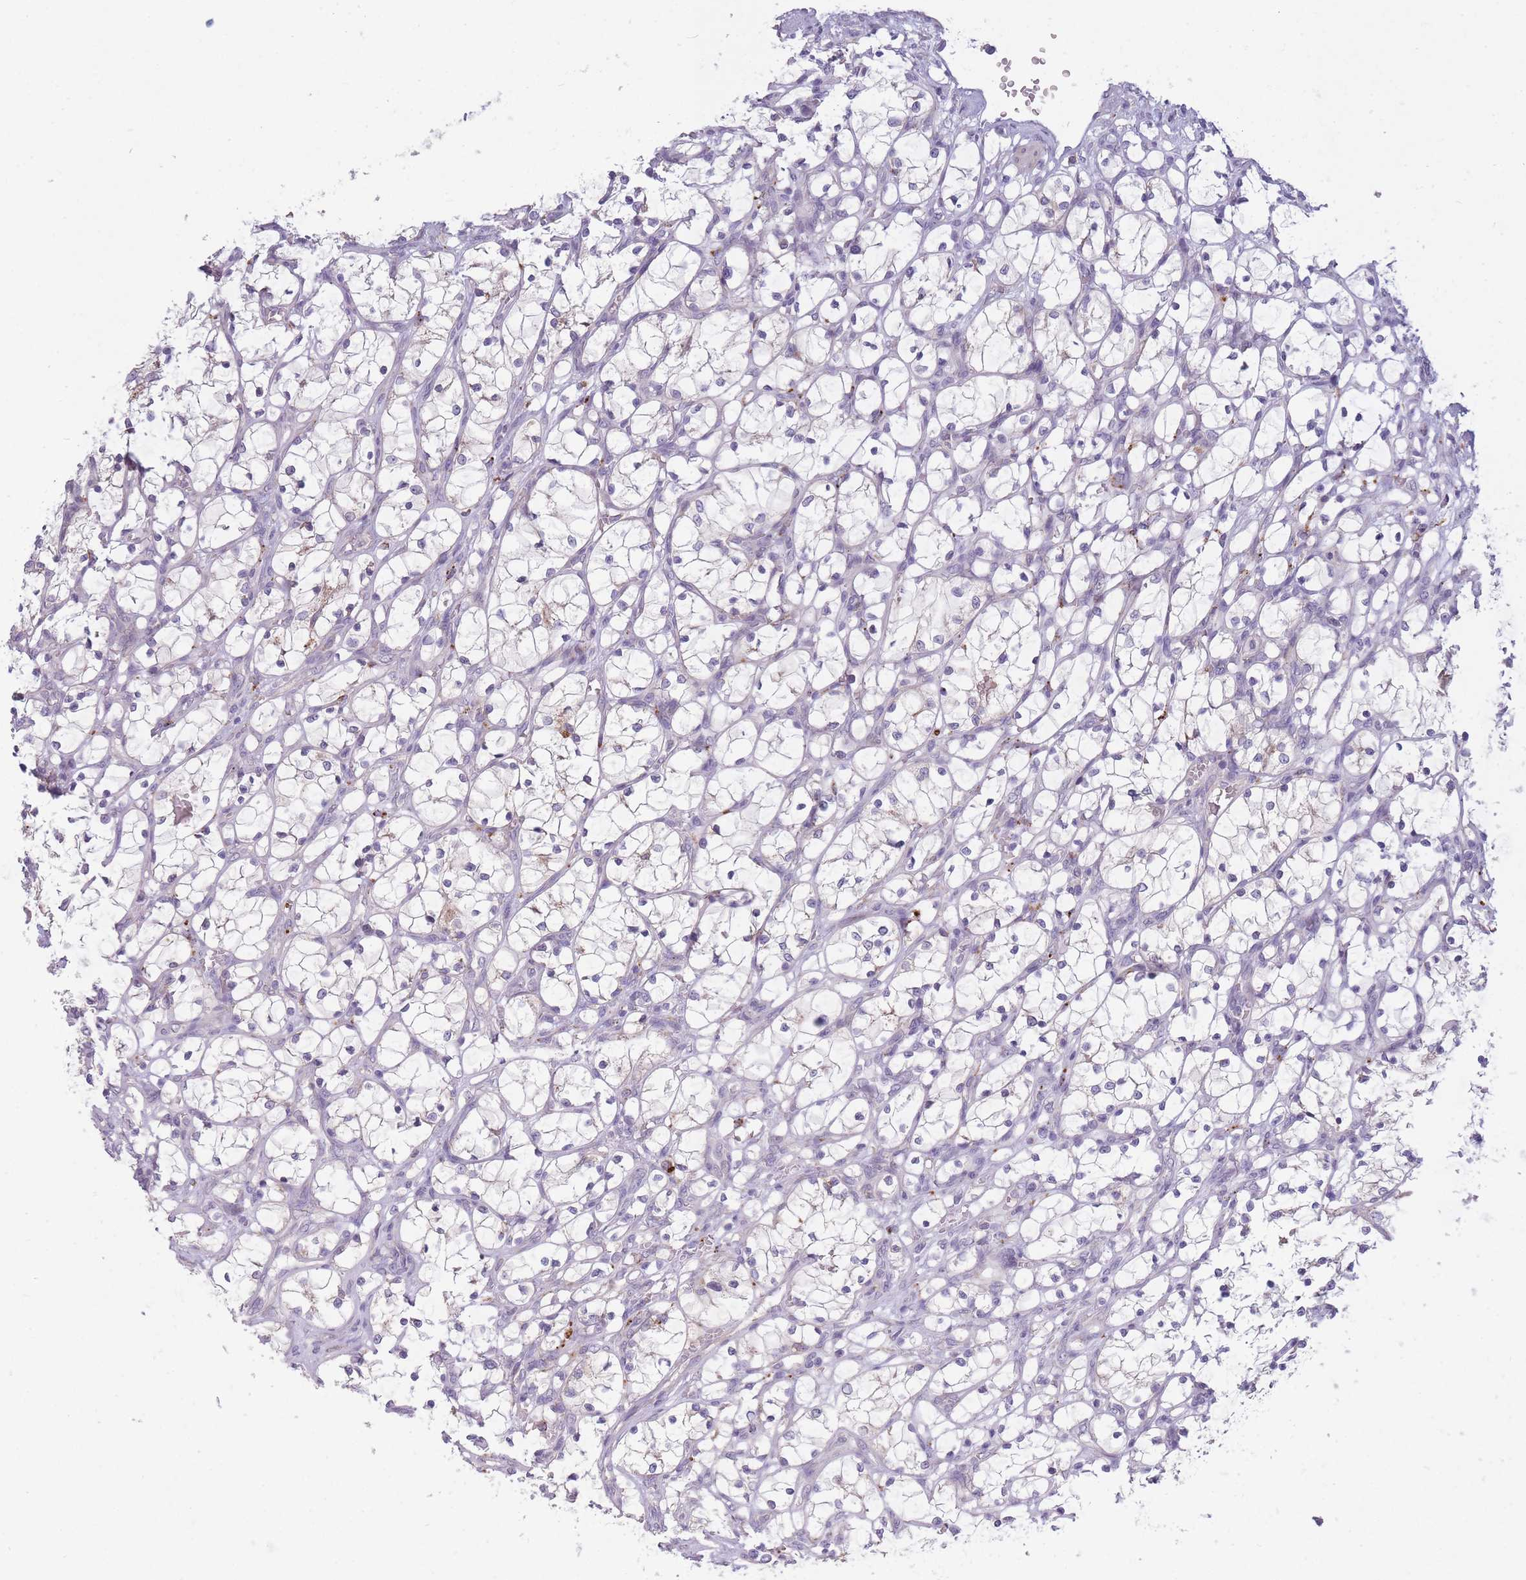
{"staining": {"intensity": "negative", "quantity": "none", "location": "none"}, "tissue": "renal cancer", "cell_type": "Tumor cells", "image_type": "cancer", "snomed": [{"axis": "morphology", "description": "Adenocarcinoma, NOS"}, {"axis": "topography", "description": "Kidney"}], "caption": "The histopathology image demonstrates no staining of tumor cells in renal cancer (adenocarcinoma).", "gene": "TRIM61", "patient": {"sex": "female", "age": 69}}